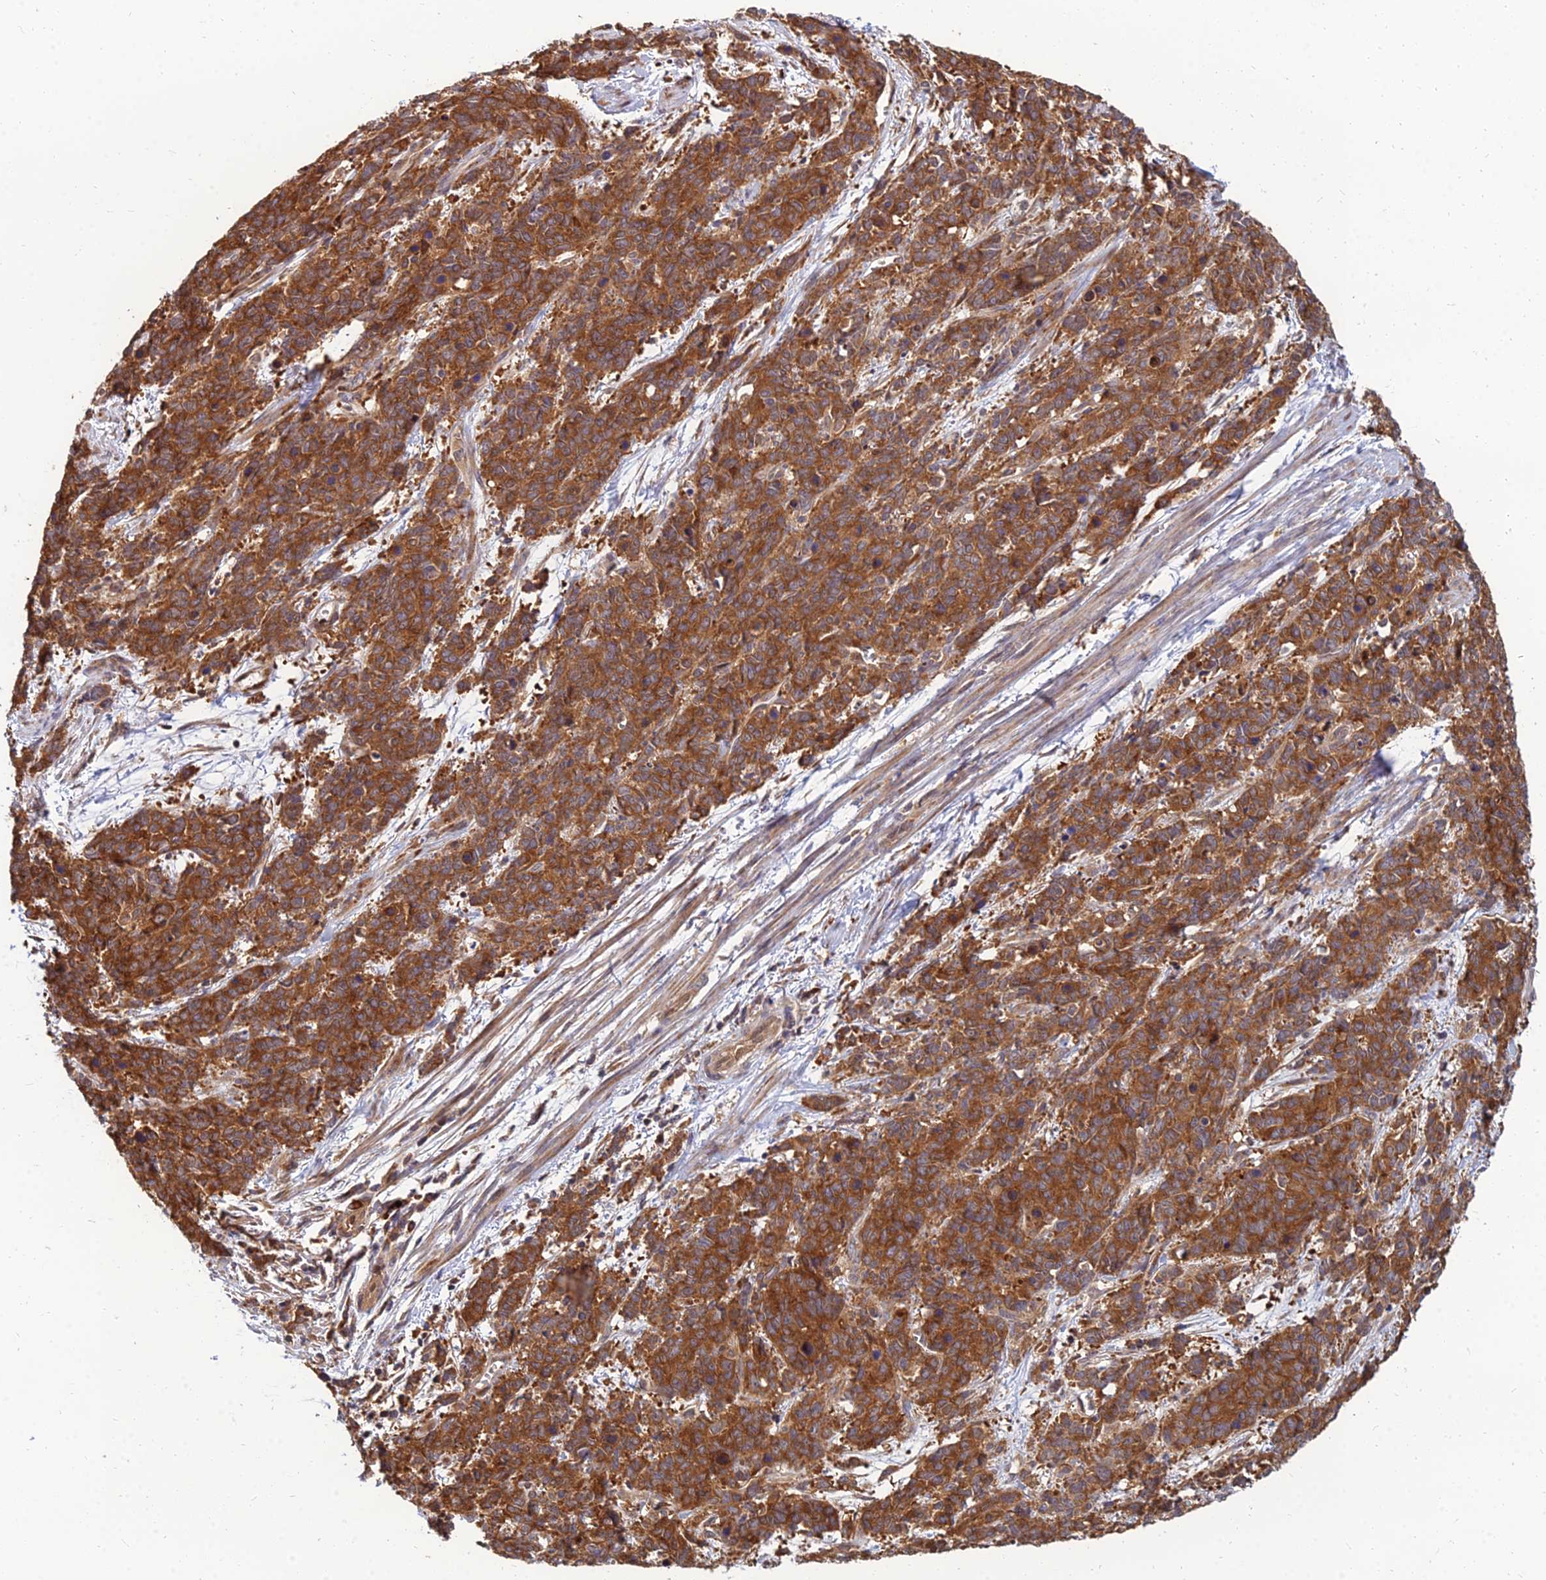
{"staining": {"intensity": "strong", "quantity": ">75%", "location": "cytoplasmic/membranous"}, "tissue": "cervical cancer", "cell_type": "Tumor cells", "image_type": "cancer", "snomed": [{"axis": "morphology", "description": "Squamous cell carcinoma, NOS"}, {"axis": "topography", "description": "Cervix"}], "caption": "Immunohistochemical staining of human cervical cancer (squamous cell carcinoma) shows high levels of strong cytoplasmic/membranous staining in about >75% of tumor cells.", "gene": "CCT6B", "patient": {"sex": "female", "age": 60}}